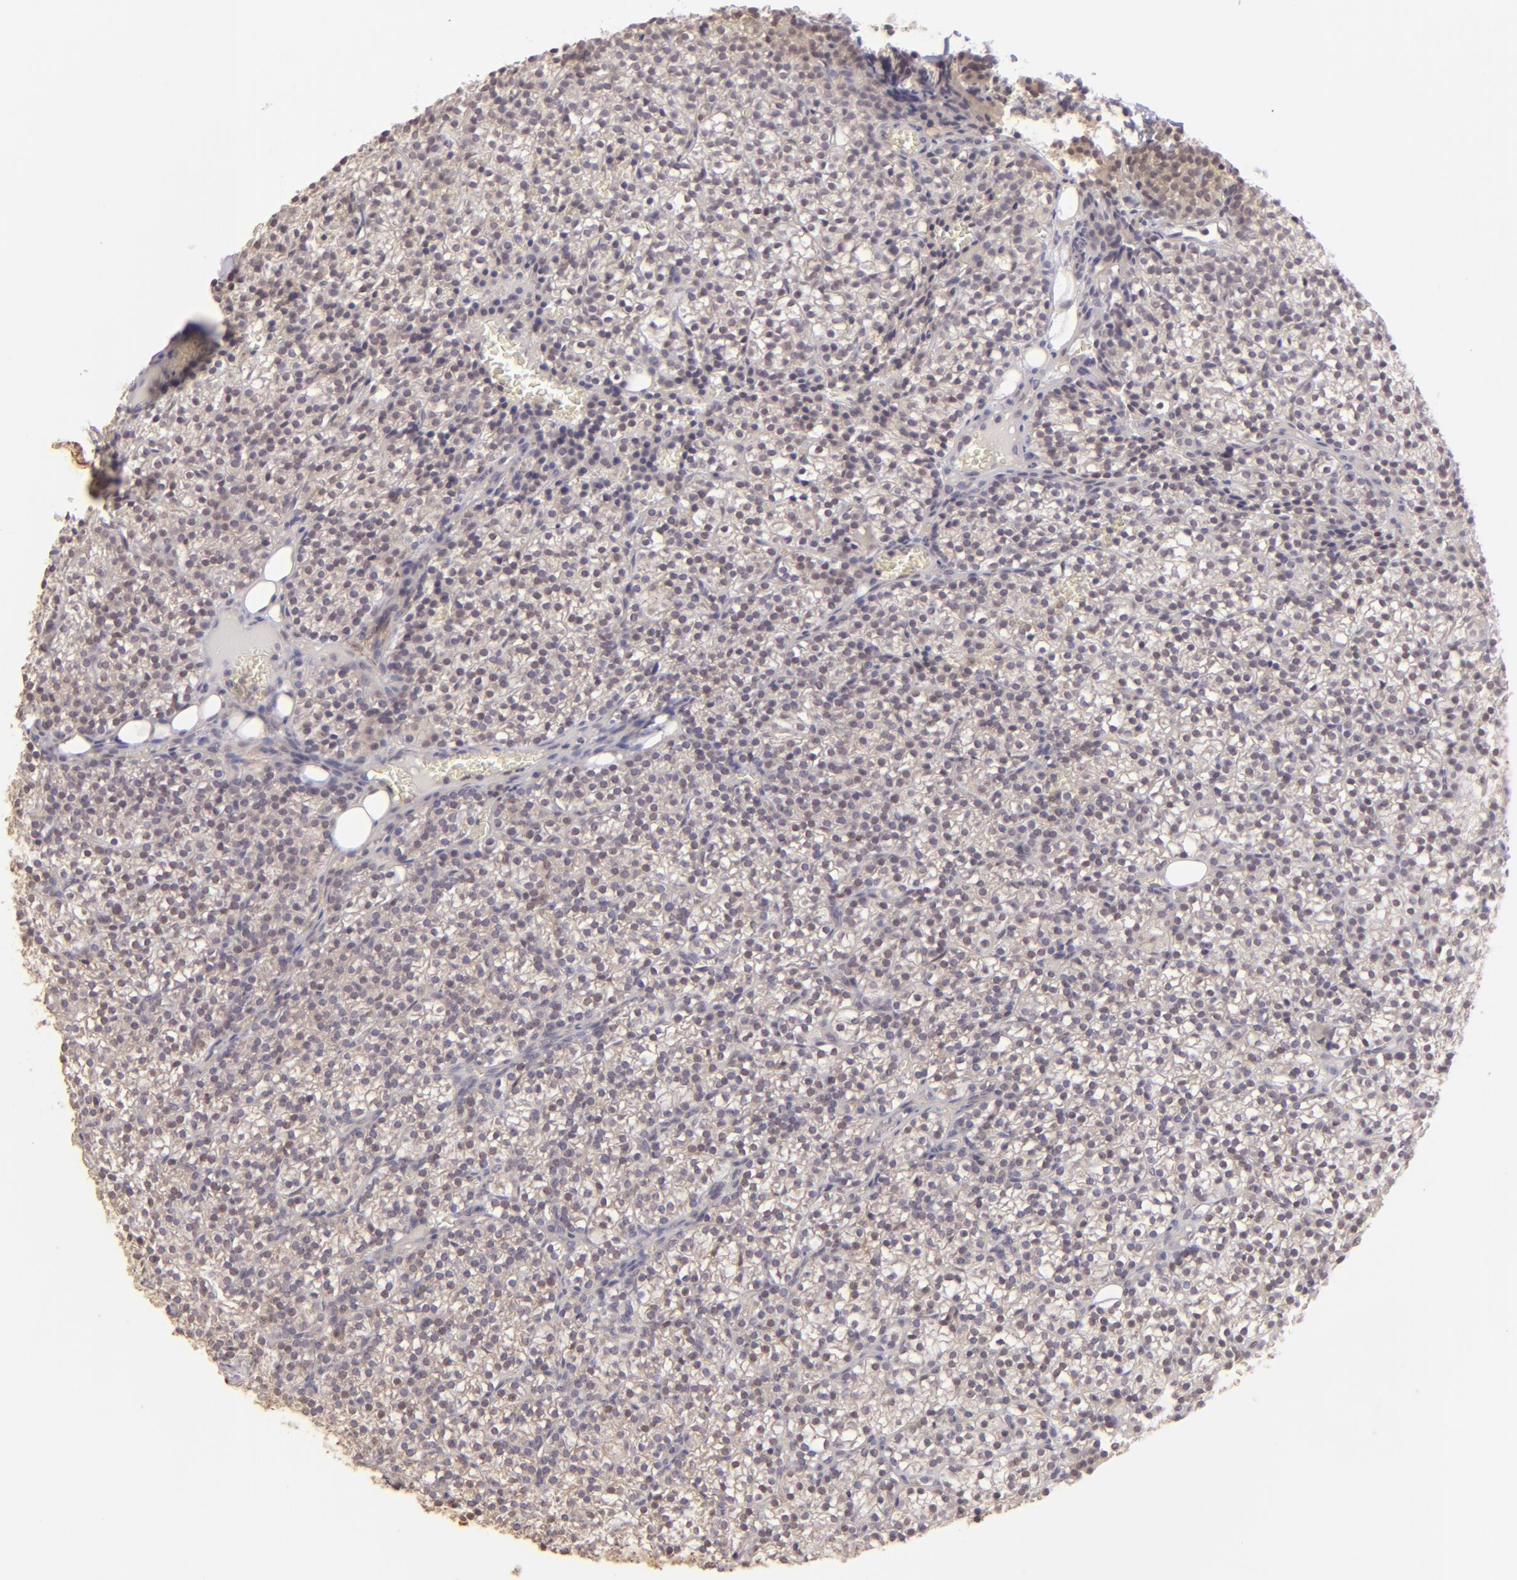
{"staining": {"intensity": "weak", "quantity": ">75%", "location": "cytoplasmic/membranous"}, "tissue": "parathyroid gland", "cell_type": "Glandular cells", "image_type": "normal", "snomed": [{"axis": "morphology", "description": "Normal tissue, NOS"}, {"axis": "topography", "description": "Parathyroid gland"}], "caption": "The photomicrograph demonstrates immunohistochemical staining of benign parathyroid gland. There is weak cytoplasmic/membranous staining is appreciated in about >75% of glandular cells.", "gene": "CLDN1", "patient": {"sex": "female", "age": 17}}